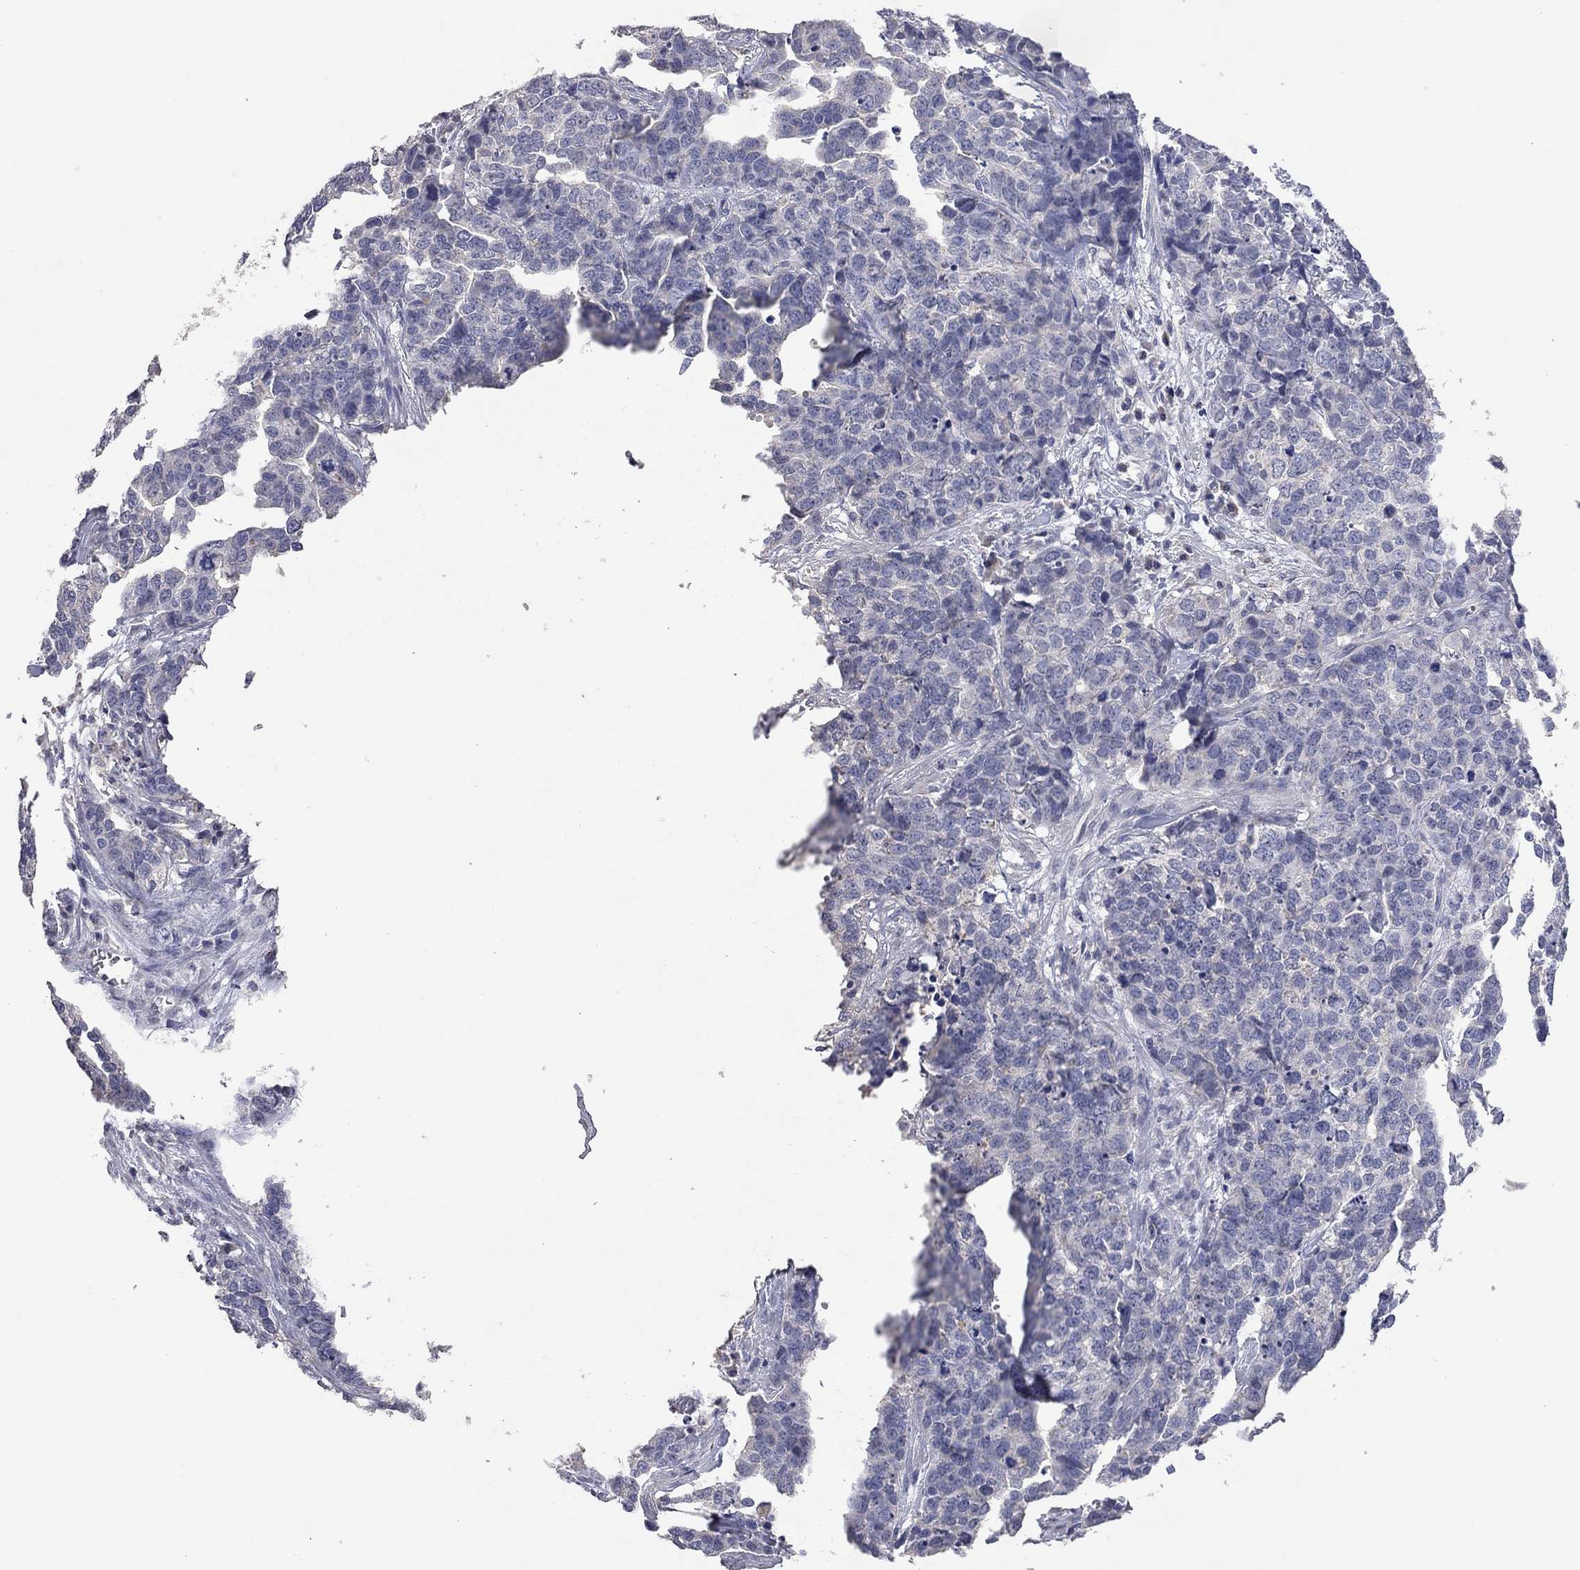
{"staining": {"intensity": "negative", "quantity": "none", "location": "none"}, "tissue": "ovarian cancer", "cell_type": "Tumor cells", "image_type": "cancer", "snomed": [{"axis": "morphology", "description": "Carcinoma, endometroid"}, {"axis": "topography", "description": "Ovary"}], "caption": "The histopathology image demonstrates no significant positivity in tumor cells of endometroid carcinoma (ovarian). (DAB immunohistochemistry (IHC), high magnification).", "gene": "MMP13", "patient": {"sex": "female", "age": 65}}